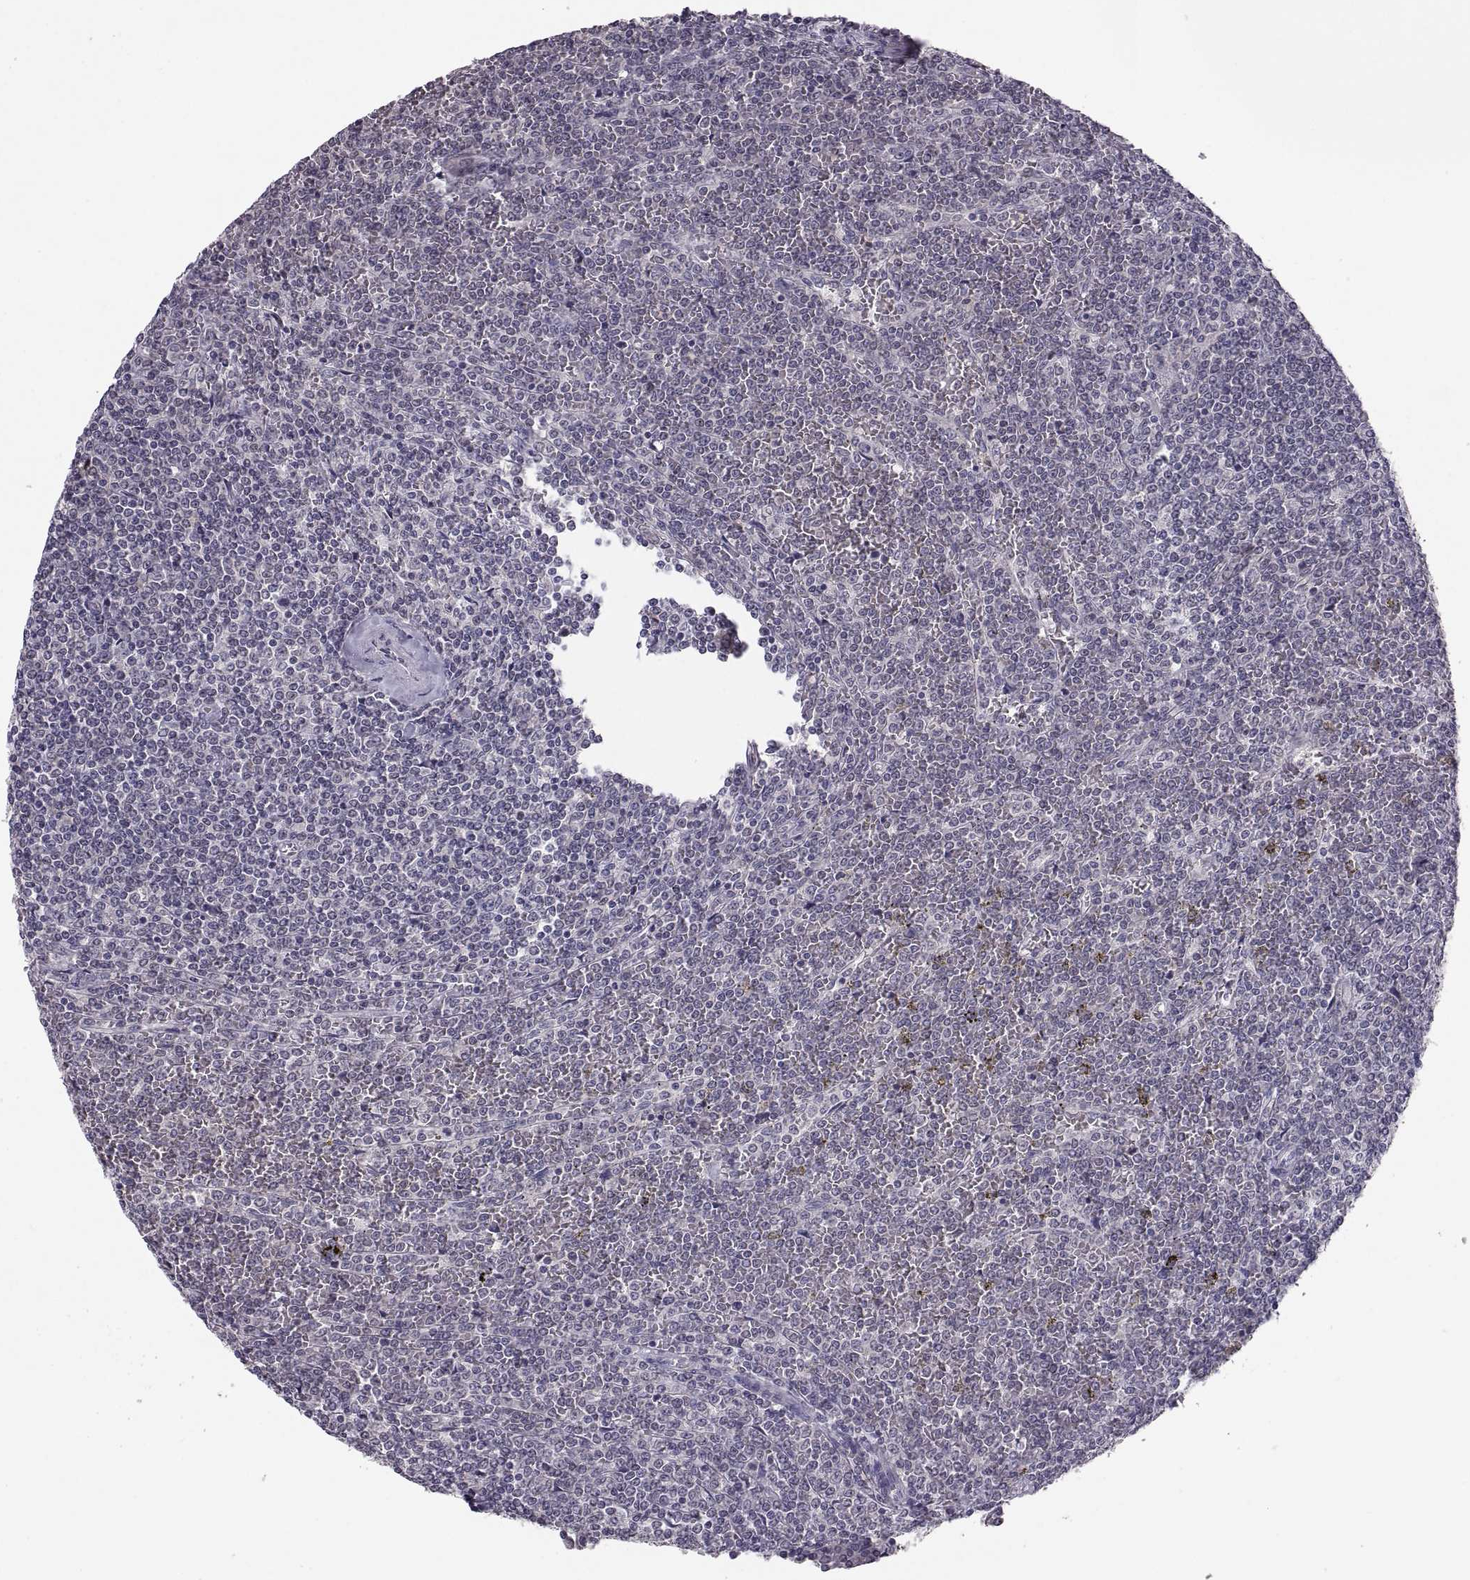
{"staining": {"intensity": "negative", "quantity": "none", "location": "none"}, "tissue": "lymphoma", "cell_type": "Tumor cells", "image_type": "cancer", "snomed": [{"axis": "morphology", "description": "Malignant lymphoma, non-Hodgkin's type, Low grade"}, {"axis": "topography", "description": "Spleen"}], "caption": "The immunohistochemistry (IHC) histopathology image has no significant expression in tumor cells of malignant lymphoma, non-Hodgkin's type (low-grade) tissue.", "gene": "PAX2", "patient": {"sex": "female", "age": 19}}